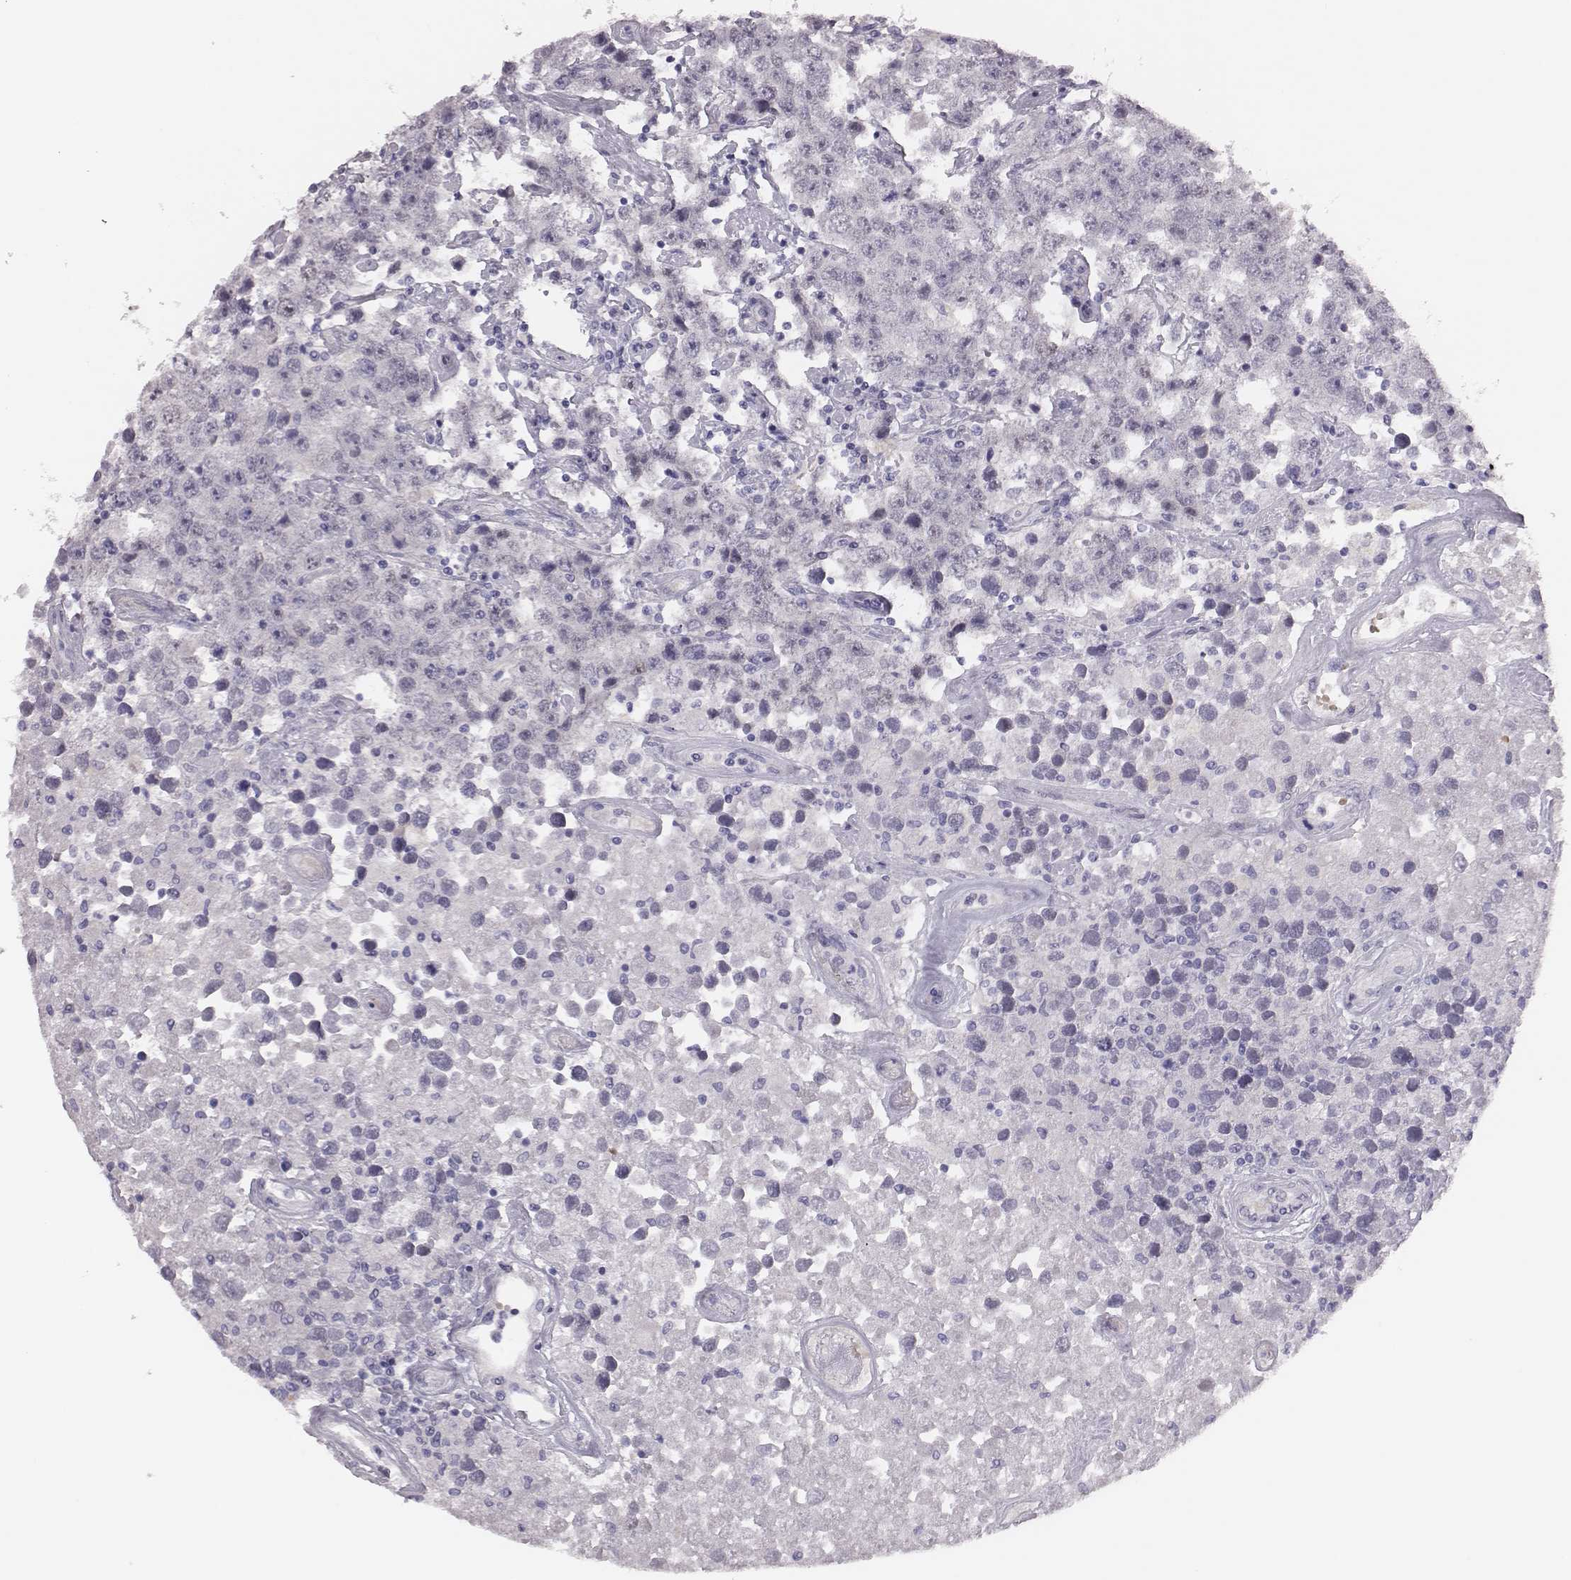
{"staining": {"intensity": "negative", "quantity": "none", "location": "none"}, "tissue": "testis cancer", "cell_type": "Tumor cells", "image_type": "cancer", "snomed": [{"axis": "morphology", "description": "Seminoma, NOS"}, {"axis": "topography", "description": "Testis"}], "caption": "Immunohistochemical staining of human testis seminoma demonstrates no significant positivity in tumor cells.", "gene": "SCML2", "patient": {"sex": "male", "age": 52}}